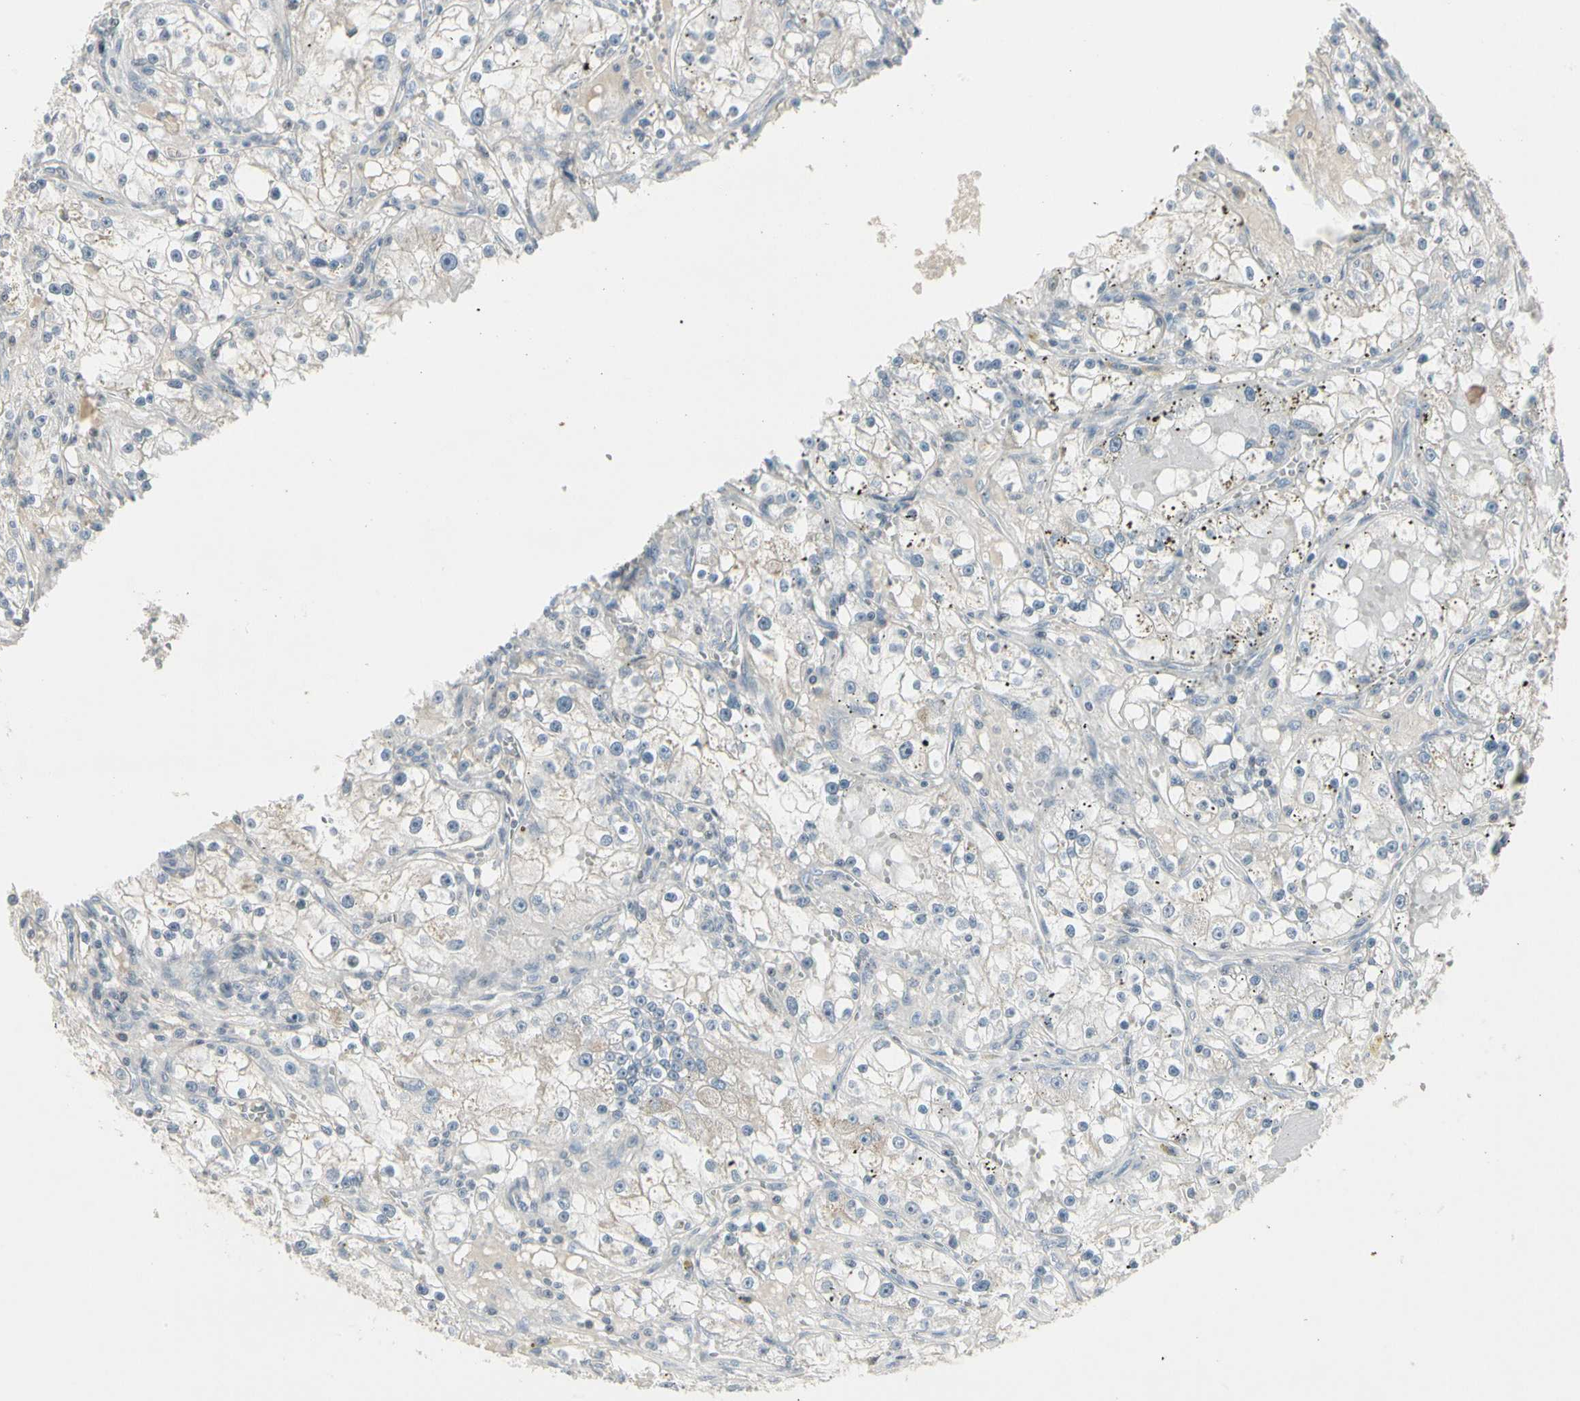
{"staining": {"intensity": "negative", "quantity": "none", "location": "none"}, "tissue": "renal cancer", "cell_type": "Tumor cells", "image_type": "cancer", "snomed": [{"axis": "morphology", "description": "Adenocarcinoma, NOS"}, {"axis": "topography", "description": "Kidney"}], "caption": "This is an immunohistochemistry micrograph of adenocarcinoma (renal). There is no positivity in tumor cells.", "gene": "DMPK", "patient": {"sex": "male", "age": 56}}